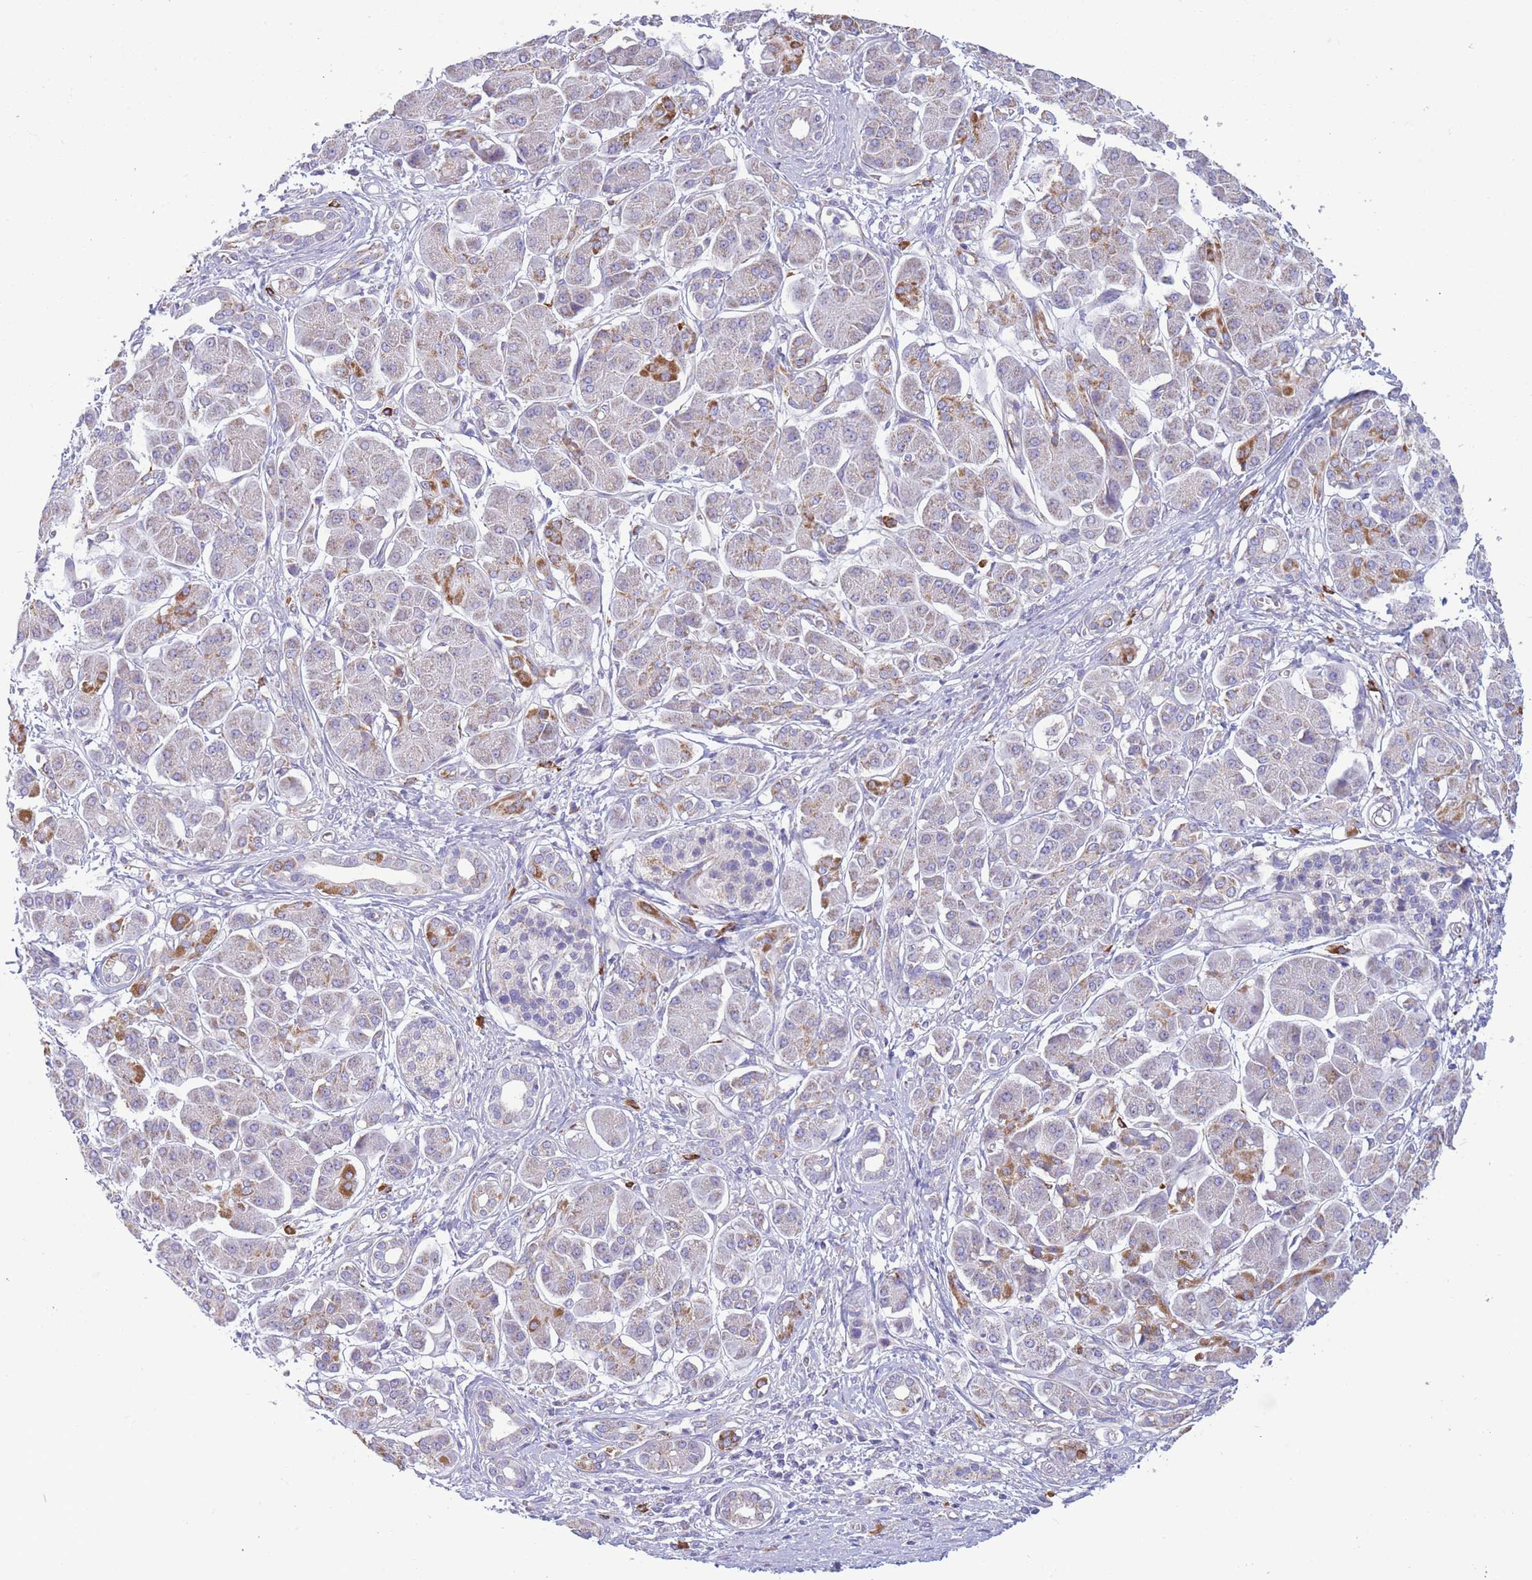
{"staining": {"intensity": "negative", "quantity": "none", "location": "none"}, "tissue": "pancreatic cancer", "cell_type": "Tumor cells", "image_type": "cancer", "snomed": [{"axis": "morphology", "description": "Adenocarcinoma, NOS"}, {"axis": "topography", "description": "Pancreas"}], "caption": "Immunohistochemistry (IHC) micrograph of human adenocarcinoma (pancreatic) stained for a protein (brown), which shows no staining in tumor cells.", "gene": "PDHA1", "patient": {"sex": "male", "age": 78}}